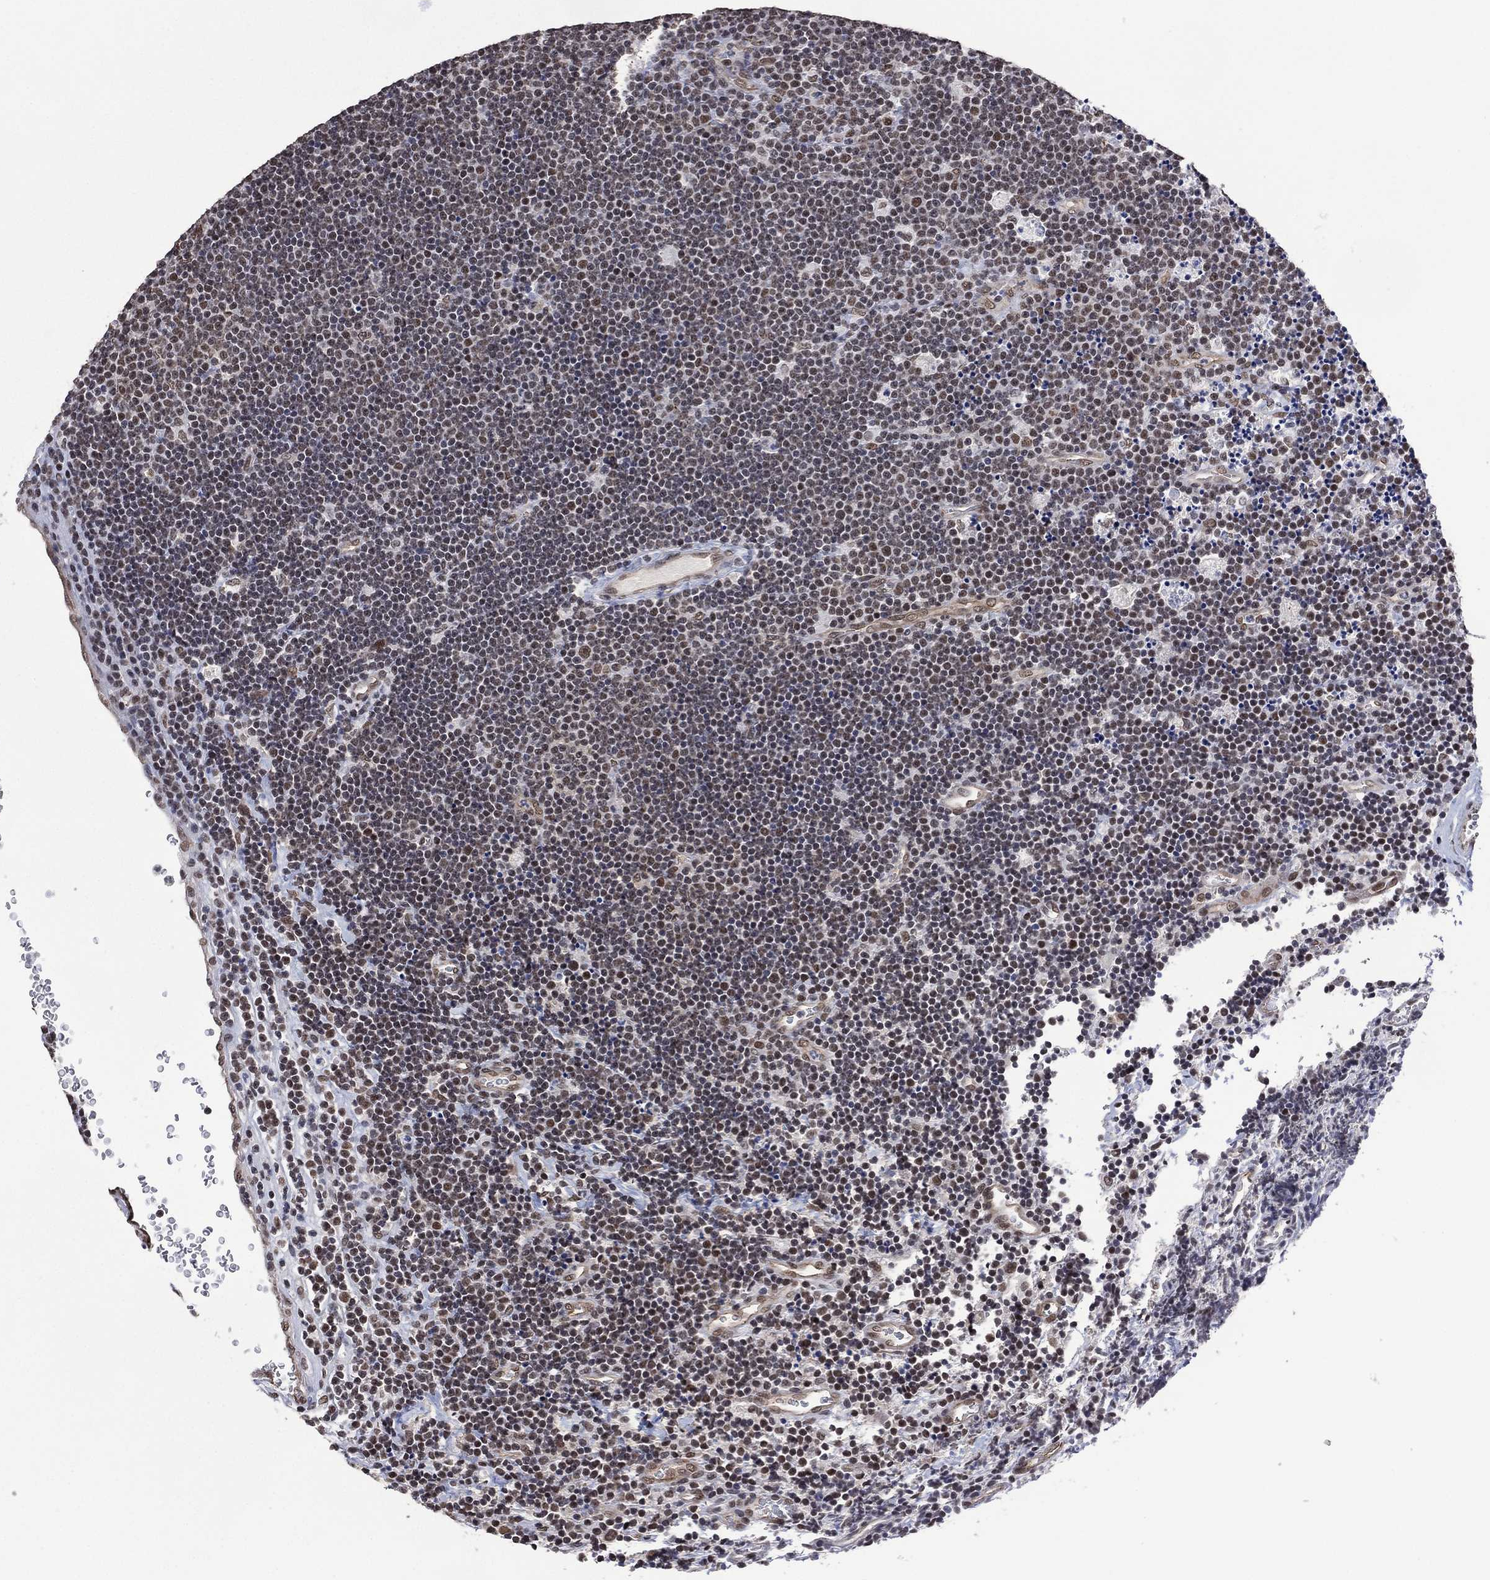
{"staining": {"intensity": "weak", "quantity": "<25%", "location": "nuclear"}, "tissue": "lymphoma", "cell_type": "Tumor cells", "image_type": "cancer", "snomed": [{"axis": "morphology", "description": "Malignant lymphoma, non-Hodgkin's type, Low grade"}, {"axis": "topography", "description": "Brain"}], "caption": "Micrograph shows no protein expression in tumor cells of lymphoma tissue.", "gene": "EHMT1", "patient": {"sex": "female", "age": 66}}